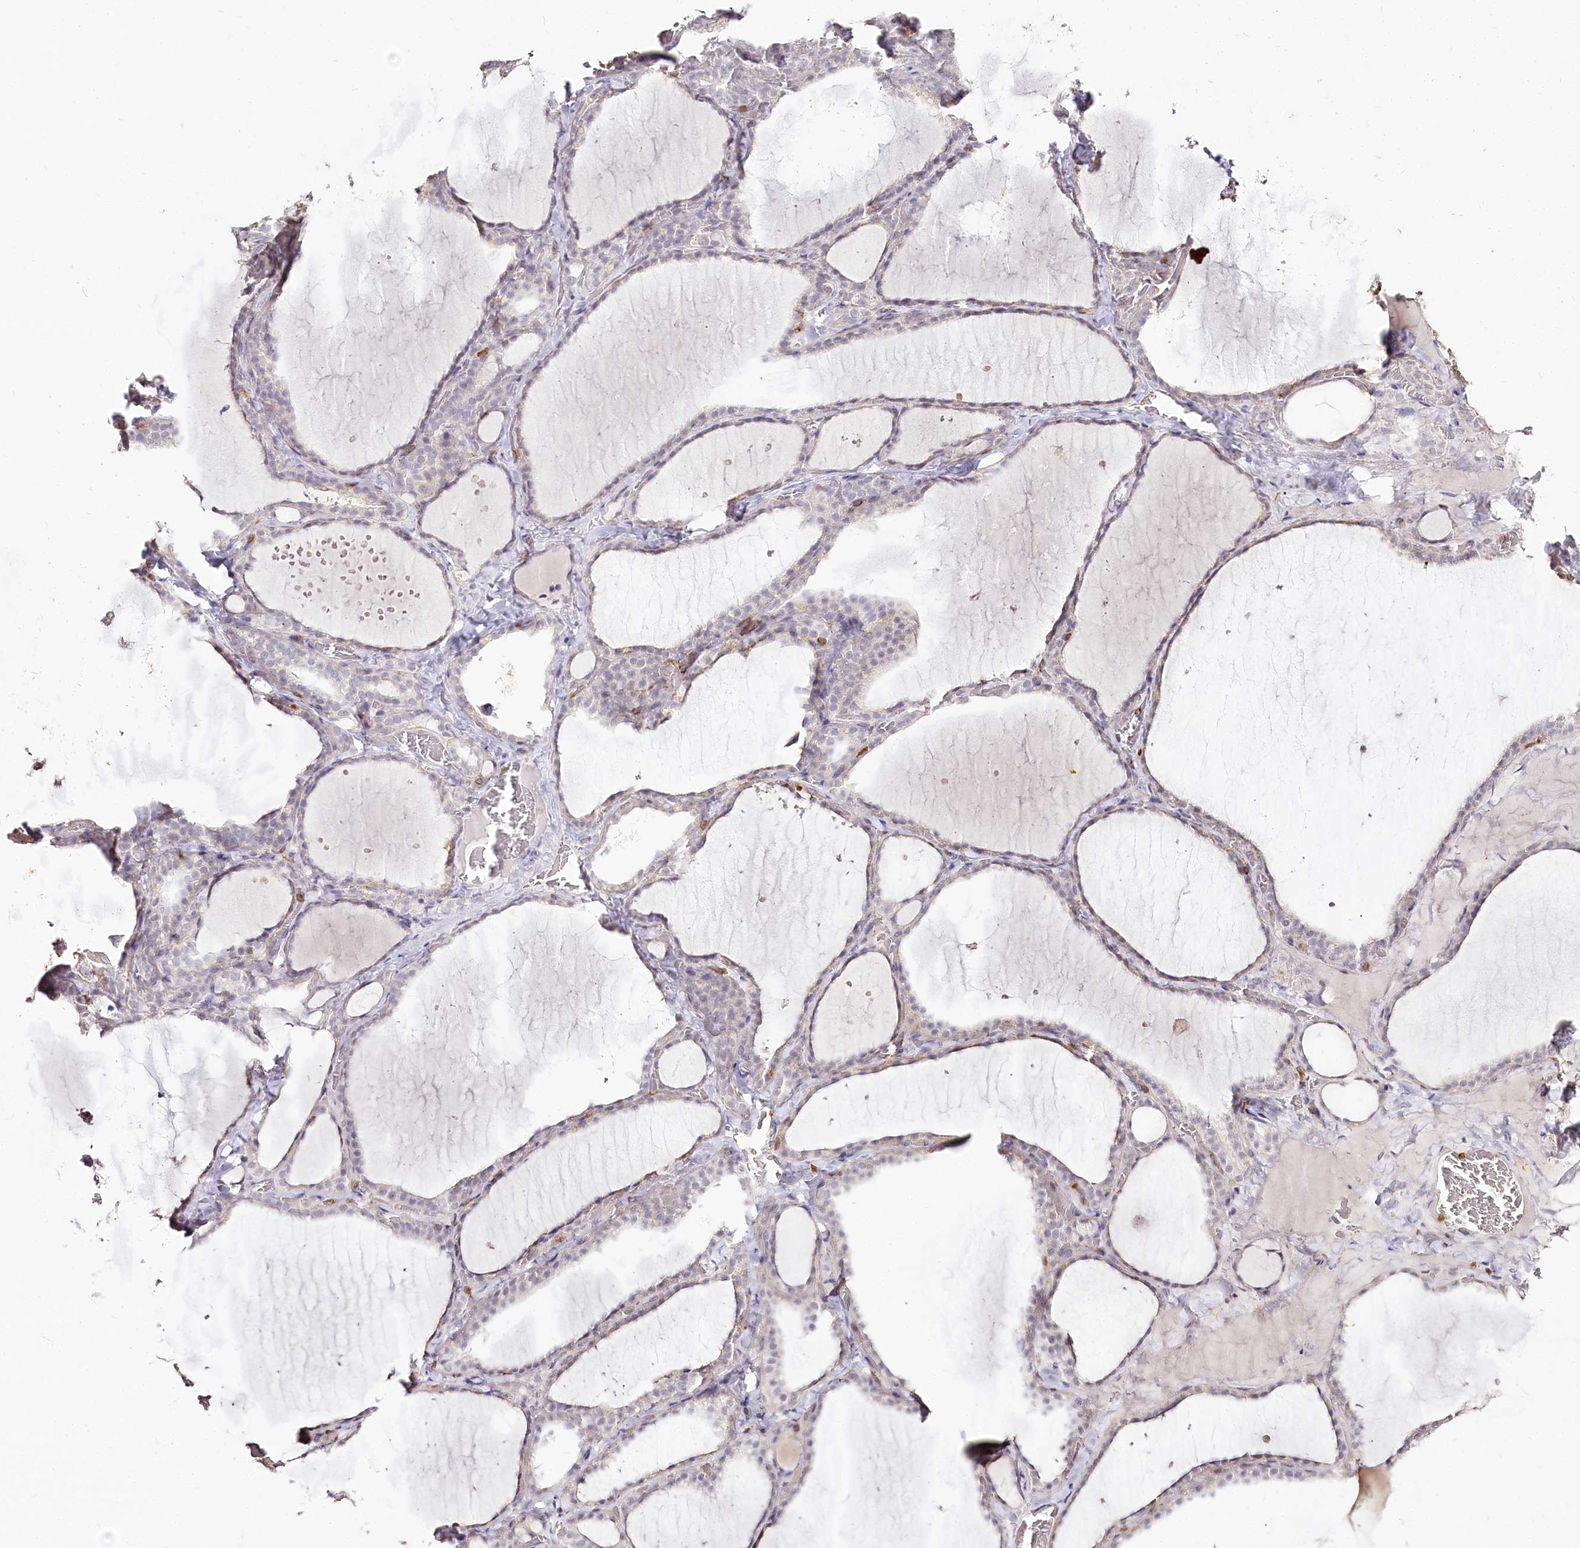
{"staining": {"intensity": "negative", "quantity": "none", "location": "none"}, "tissue": "thyroid gland", "cell_type": "Glandular cells", "image_type": "normal", "snomed": [{"axis": "morphology", "description": "Normal tissue, NOS"}, {"axis": "topography", "description": "Thyroid gland"}], "caption": "Immunohistochemical staining of normal human thyroid gland shows no significant expression in glandular cells.", "gene": "DOCK2", "patient": {"sex": "female", "age": 22}}